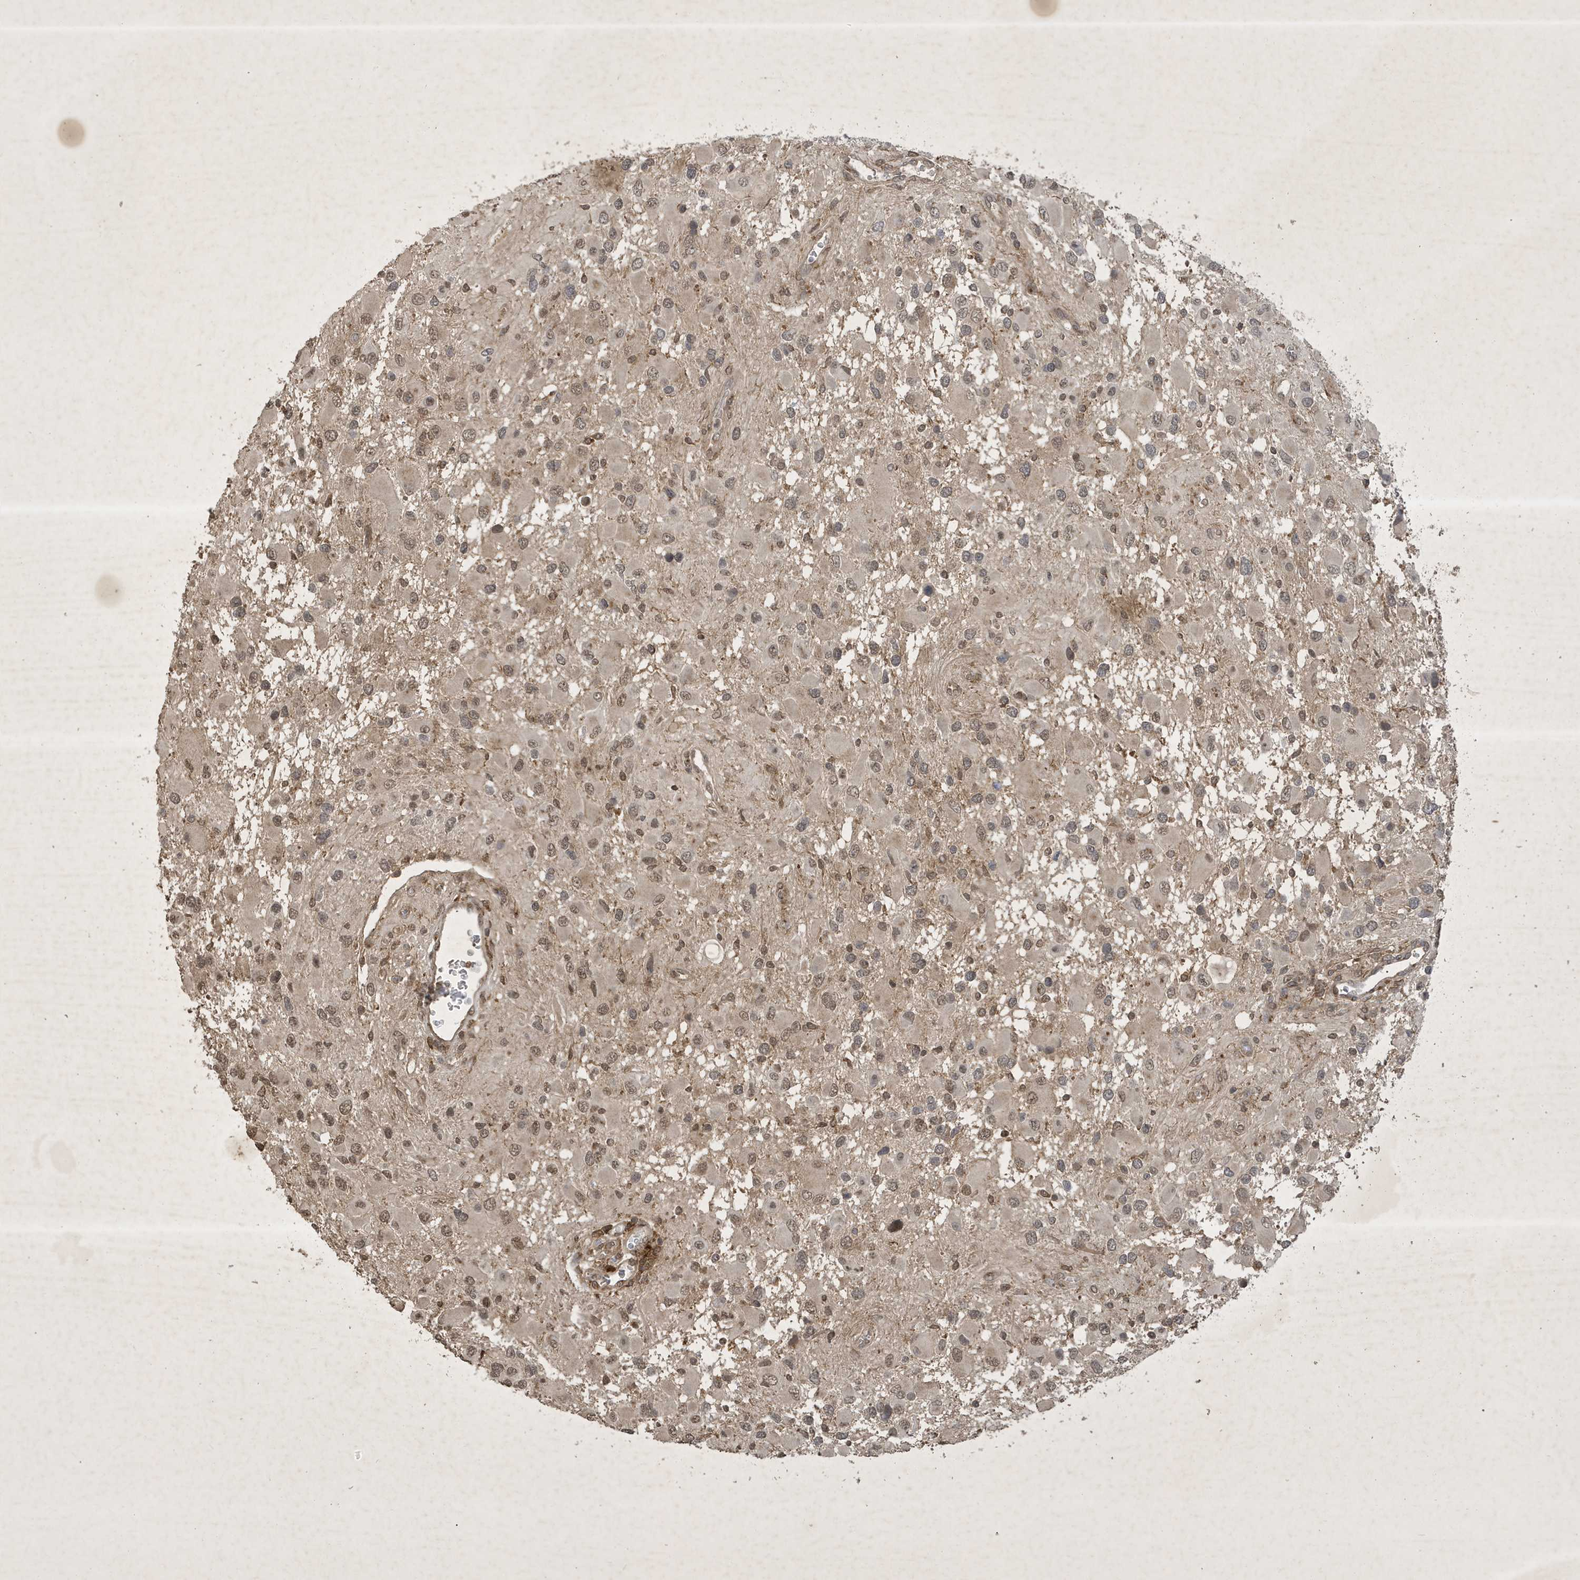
{"staining": {"intensity": "moderate", "quantity": ">75%", "location": "nuclear"}, "tissue": "glioma", "cell_type": "Tumor cells", "image_type": "cancer", "snomed": [{"axis": "morphology", "description": "Glioma, malignant, High grade"}, {"axis": "topography", "description": "Brain"}], "caption": "Protein staining of high-grade glioma (malignant) tissue exhibits moderate nuclear expression in approximately >75% of tumor cells.", "gene": "STX10", "patient": {"sex": "male", "age": 53}}